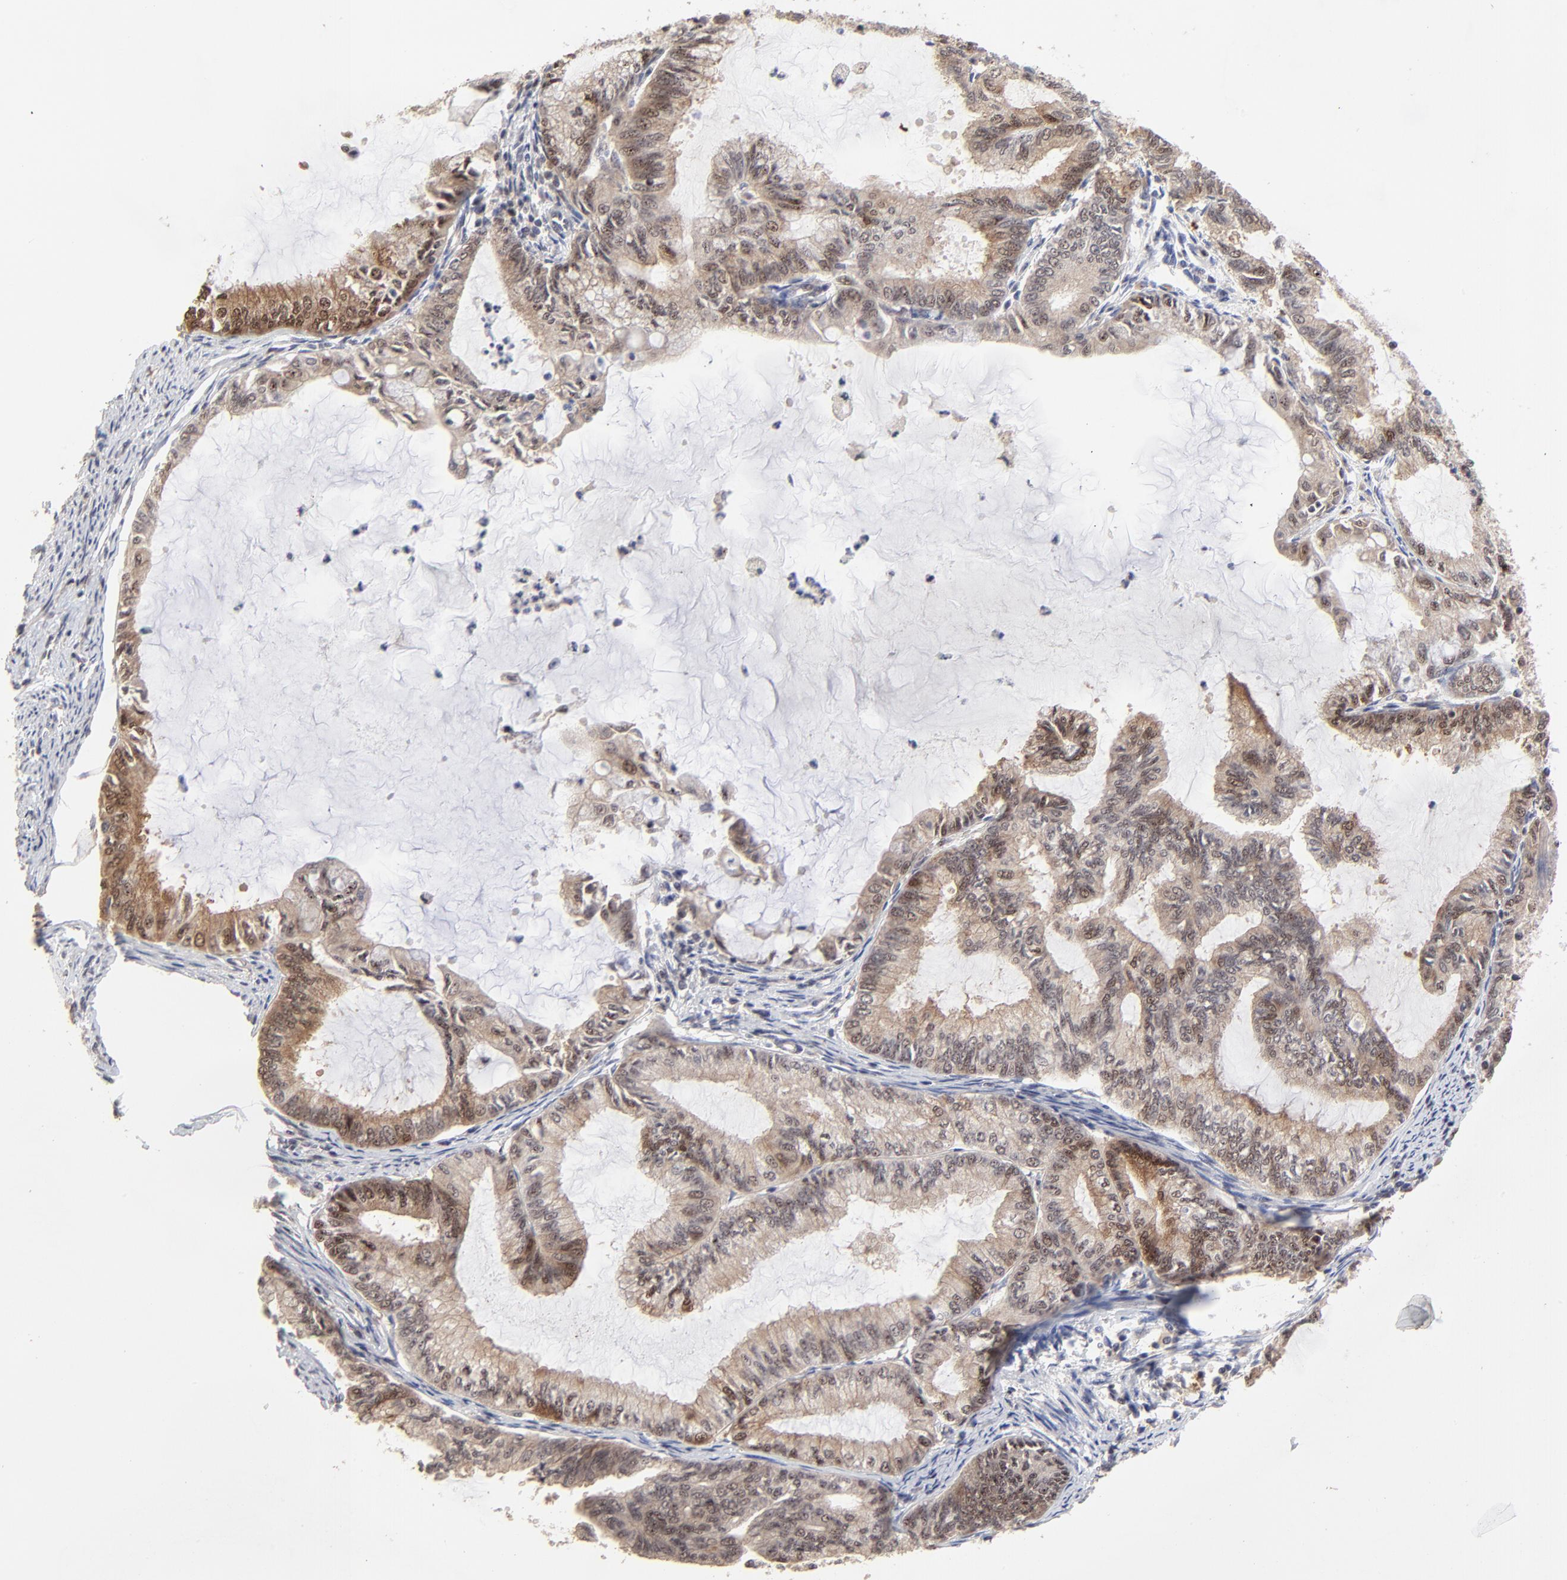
{"staining": {"intensity": "moderate", "quantity": ">75%", "location": "cytoplasmic/membranous,nuclear"}, "tissue": "endometrial cancer", "cell_type": "Tumor cells", "image_type": "cancer", "snomed": [{"axis": "morphology", "description": "Adenocarcinoma, NOS"}, {"axis": "topography", "description": "Endometrium"}], "caption": "An IHC image of neoplastic tissue is shown. Protein staining in brown highlights moderate cytoplasmic/membranous and nuclear positivity in endometrial cancer within tumor cells.", "gene": "FRMD8", "patient": {"sex": "female", "age": 86}}